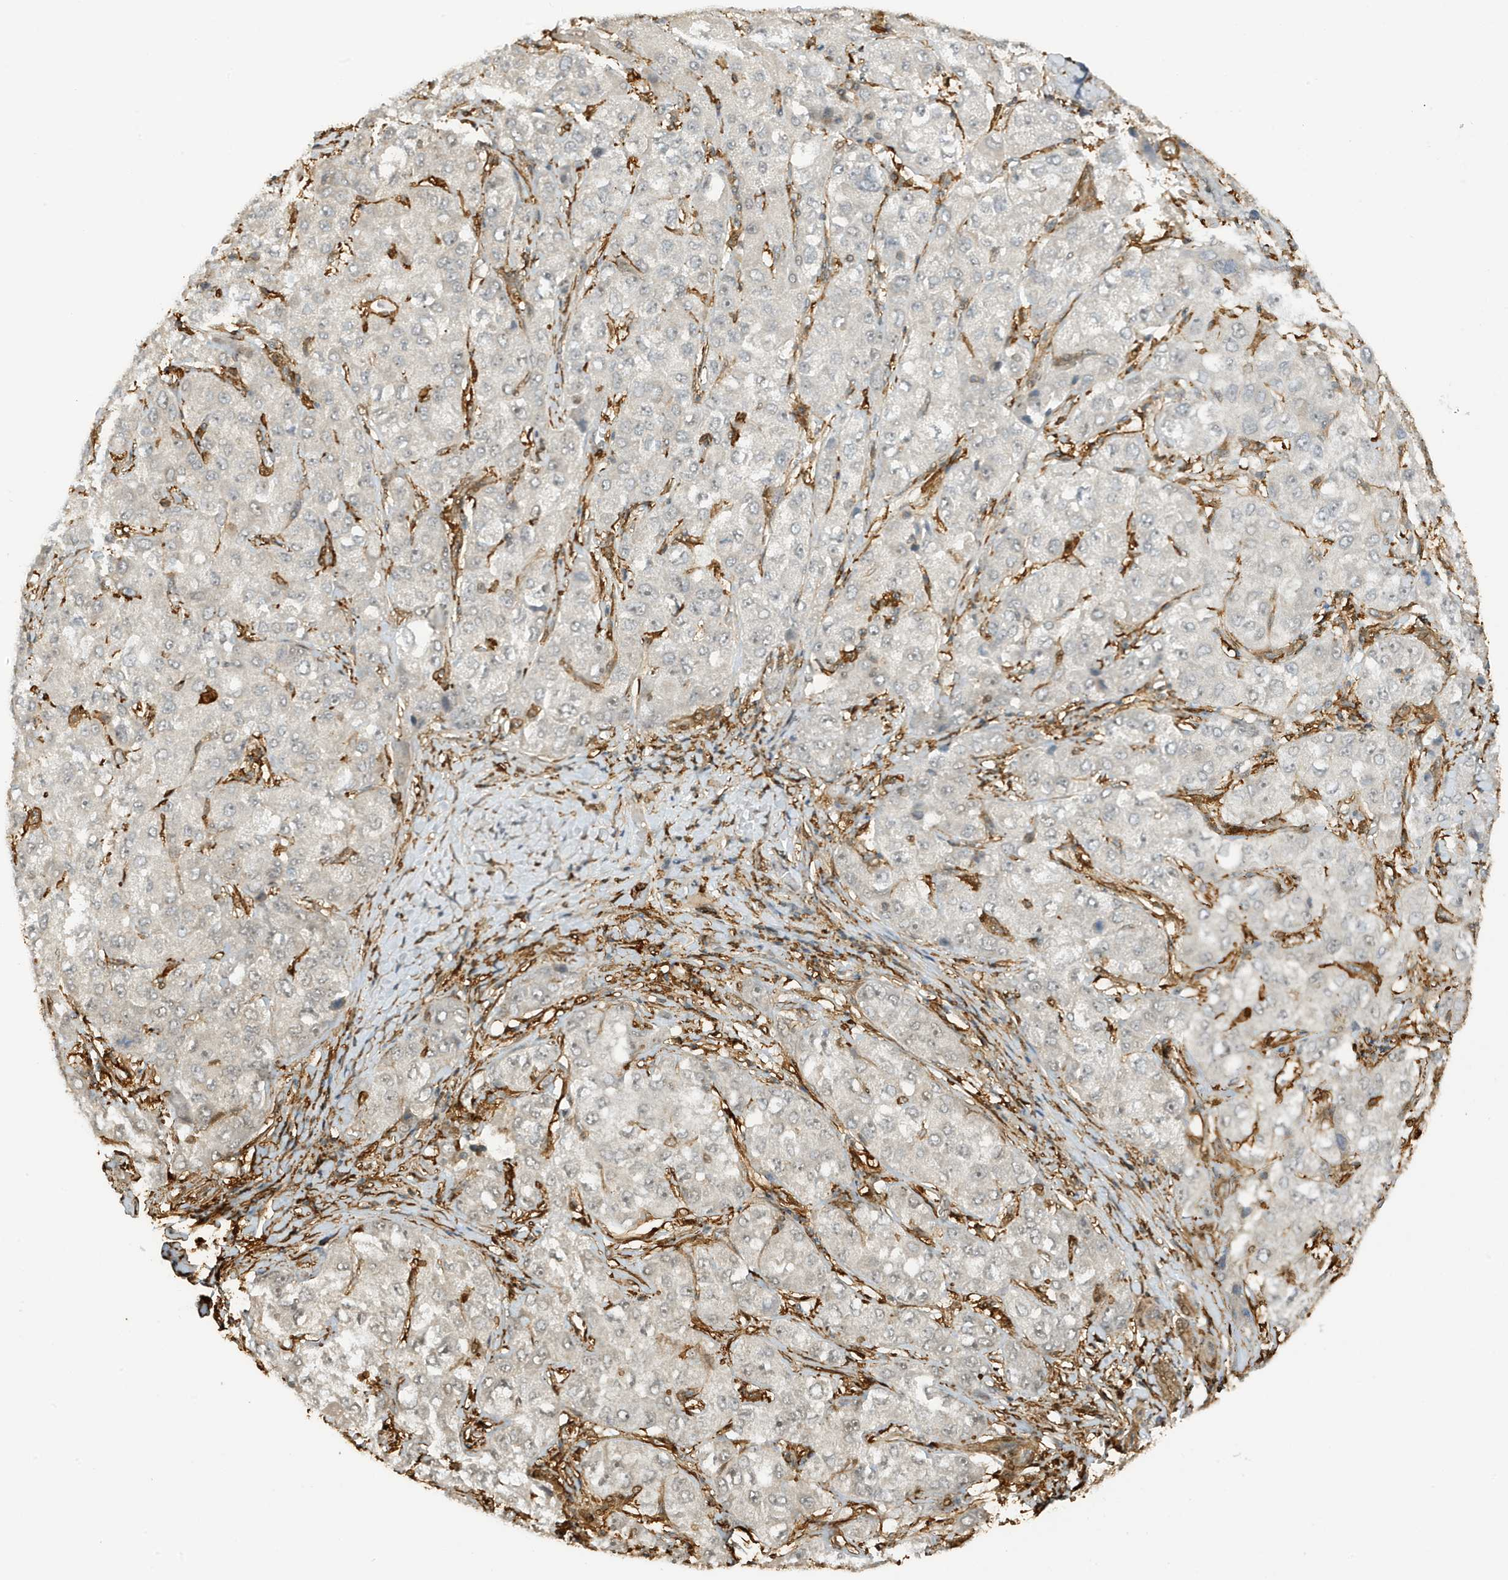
{"staining": {"intensity": "weak", "quantity": "<25%", "location": "cytoplasmic/membranous"}, "tissue": "liver cancer", "cell_type": "Tumor cells", "image_type": "cancer", "snomed": [{"axis": "morphology", "description": "Carcinoma, Hepatocellular, NOS"}, {"axis": "topography", "description": "Liver"}], "caption": "Hepatocellular carcinoma (liver) was stained to show a protein in brown. There is no significant staining in tumor cells.", "gene": "PHACTR2", "patient": {"sex": "male", "age": 80}}